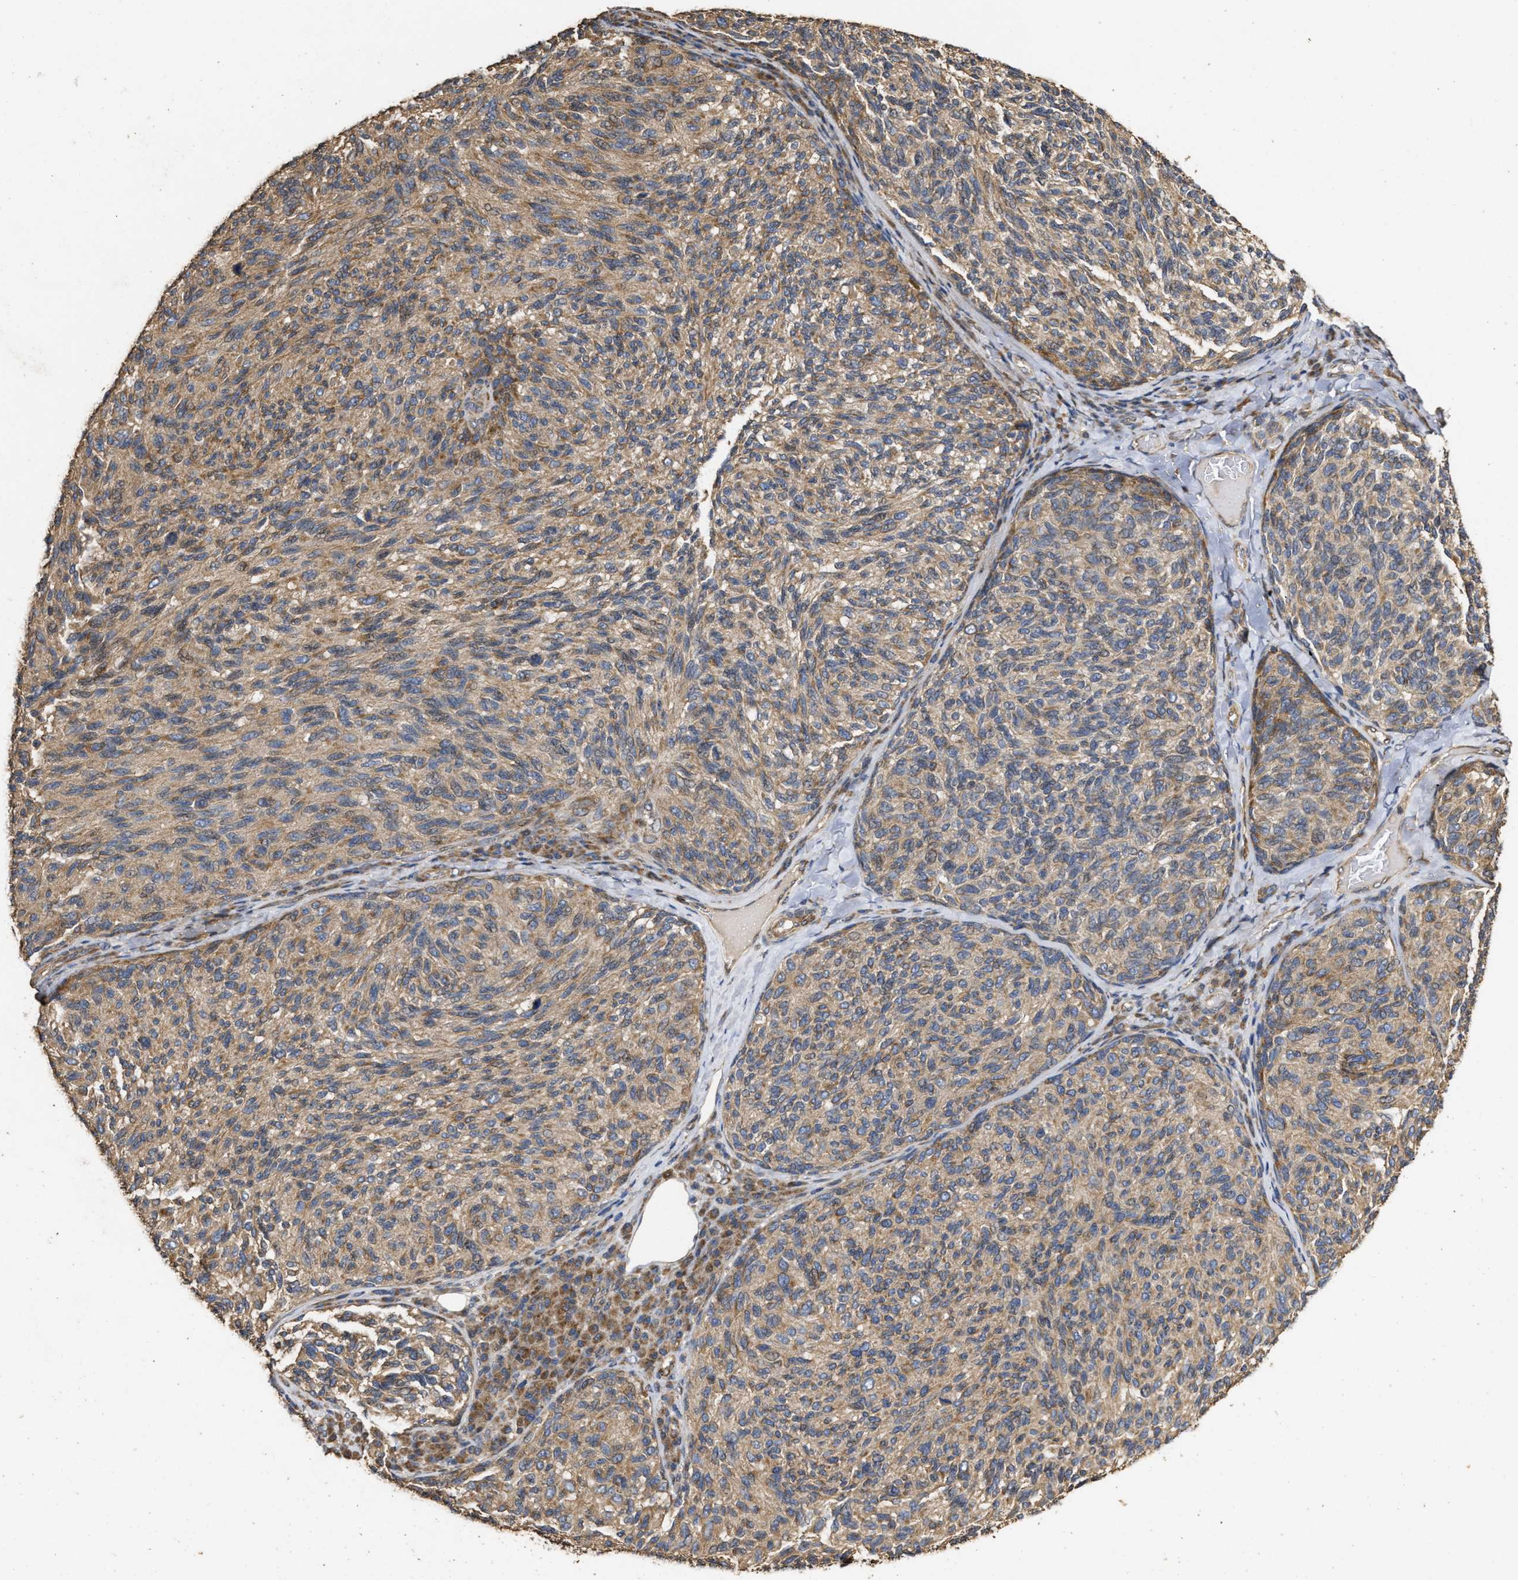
{"staining": {"intensity": "weak", "quantity": ">75%", "location": "cytoplasmic/membranous"}, "tissue": "melanoma", "cell_type": "Tumor cells", "image_type": "cancer", "snomed": [{"axis": "morphology", "description": "Malignant melanoma, NOS"}, {"axis": "topography", "description": "Skin"}], "caption": "A low amount of weak cytoplasmic/membranous positivity is appreciated in approximately >75% of tumor cells in malignant melanoma tissue.", "gene": "NAV1", "patient": {"sex": "female", "age": 73}}